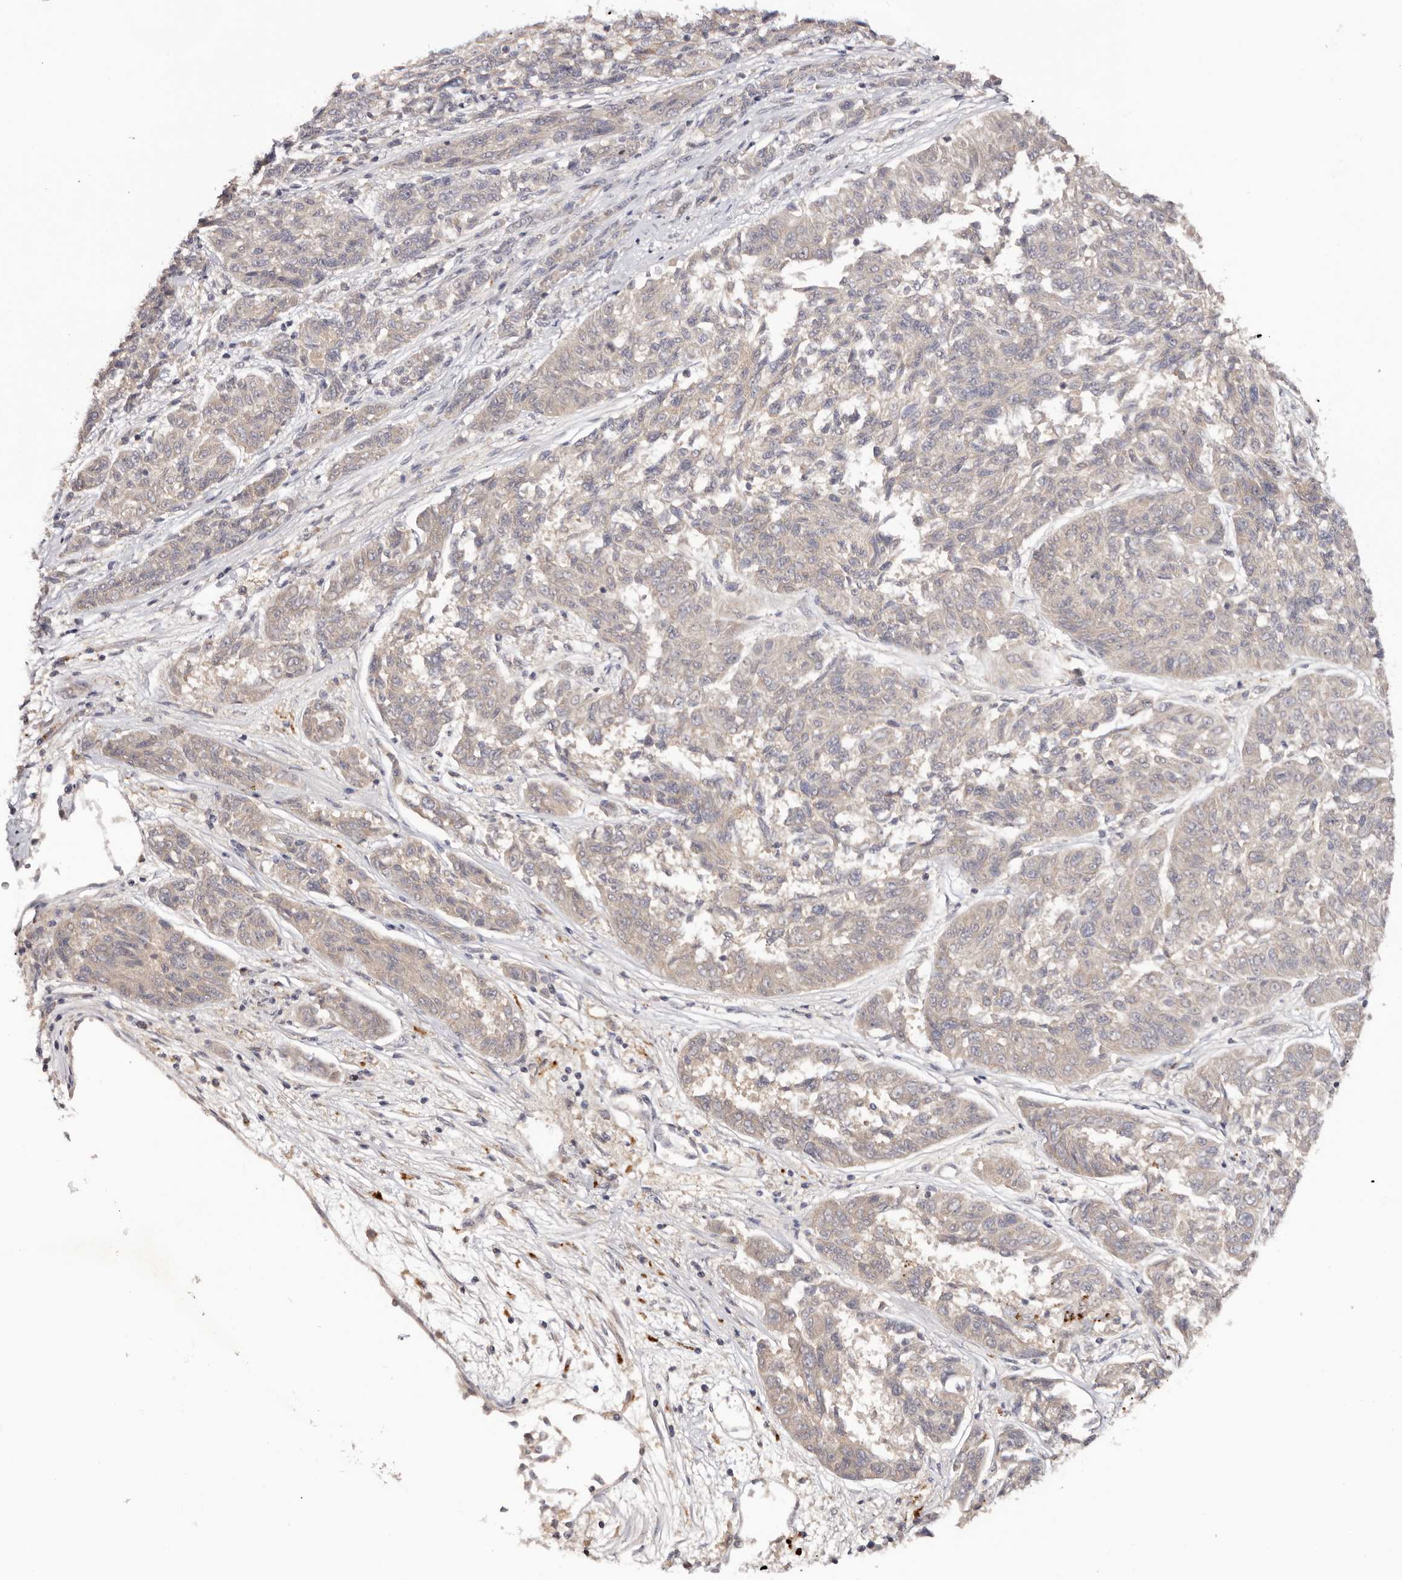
{"staining": {"intensity": "negative", "quantity": "none", "location": "none"}, "tissue": "melanoma", "cell_type": "Tumor cells", "image_type": "cancer", "snomed": [{"axis": "morphology", "description": "Malignant melanoma, NOS"}, {"axis": "topography", "description": "Skin"}], "caption": "Tumor cells are negative for protein expression in human malignant melanoma. (Immunohistochemistry (ihc), brightfield microscopy, high magnification).", "gene": "CCDC190", "patient": {"sex": "male", "age": 53}}